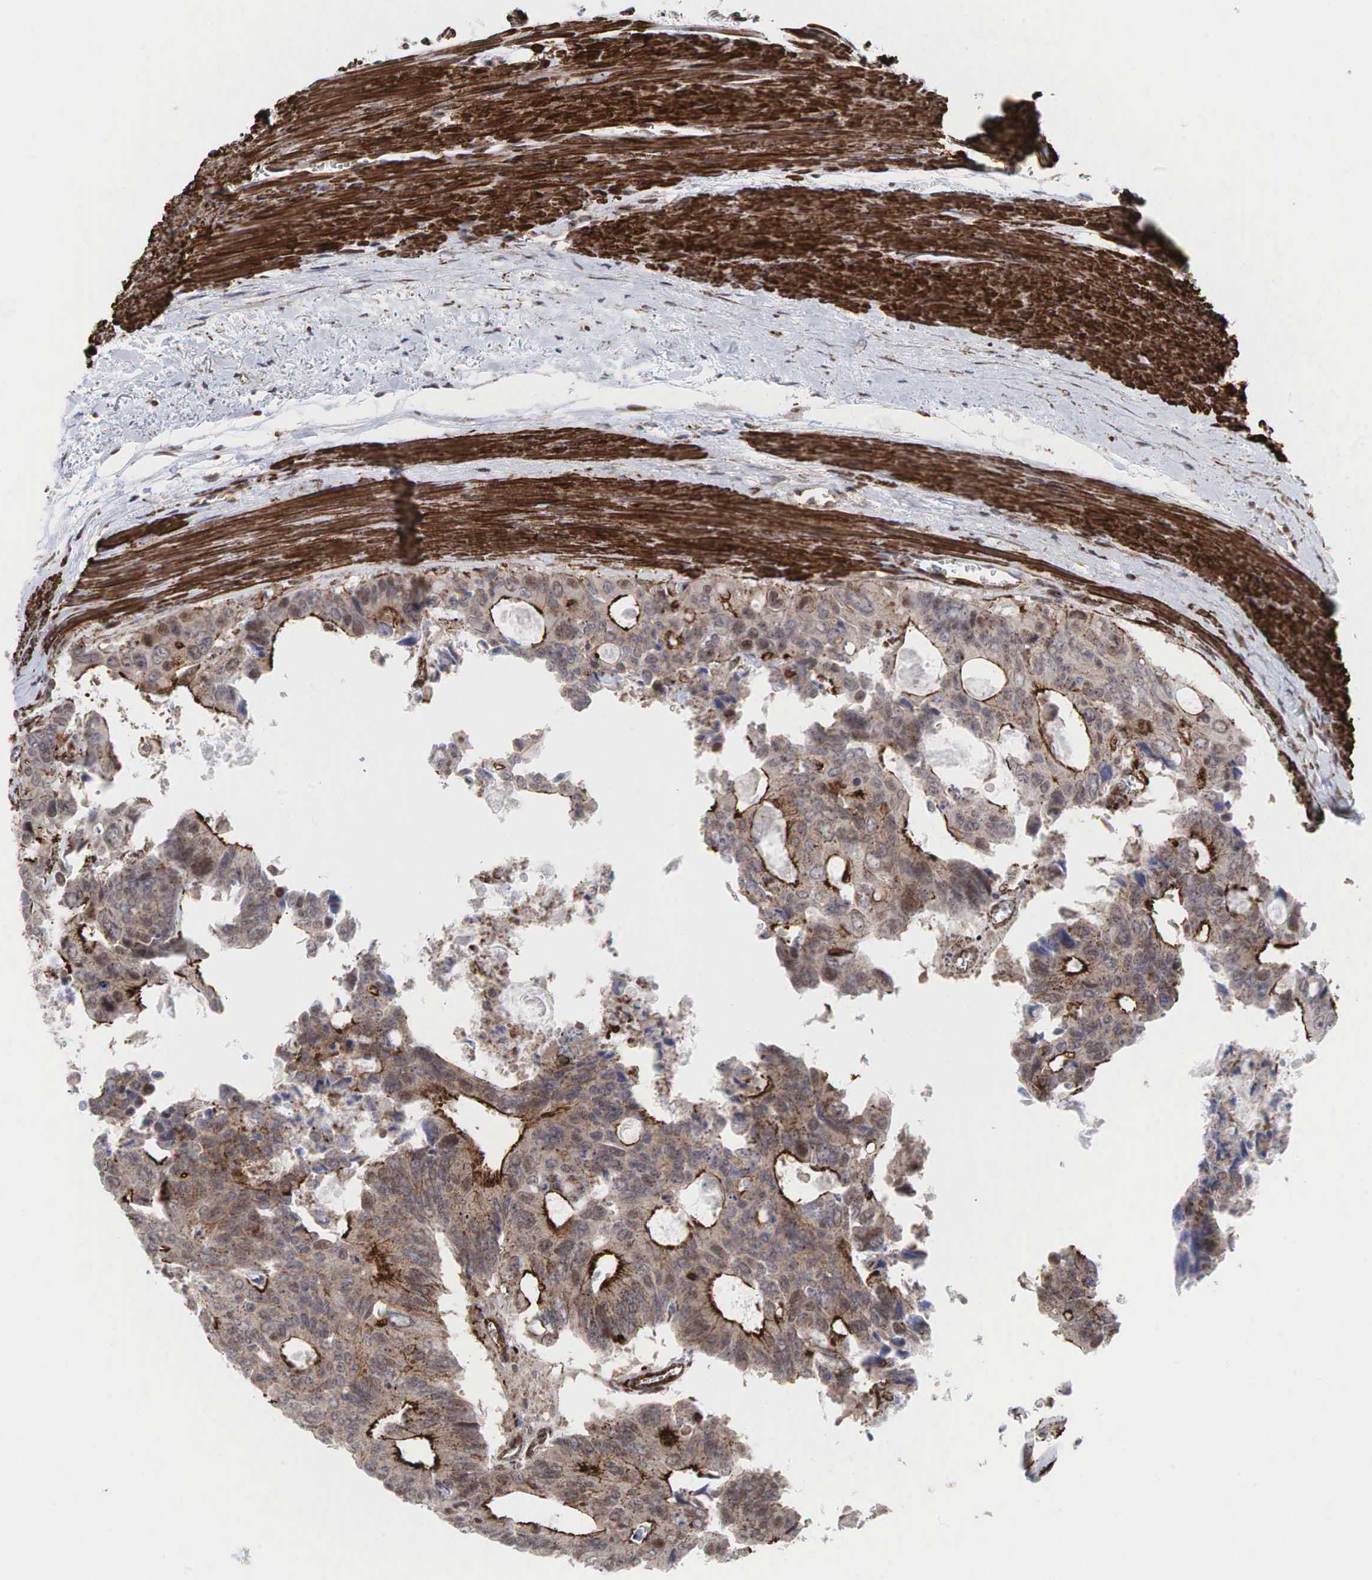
{"staining": {"intensity": "strong", "quantity": ">75%", "location": "cytoplasmic/membranous"}, "tissue": "colorectal cancer", "cell_type": "Tumor cells", "image_type": "cancer", "snomed": [{"axis": "morphology", "description": "Adenocarcinoma, NOS"}, {"axis": "topography", "description": "Rectum"}], "caption": "Immunohistochemical staining of human colorectal cancer shows strong cytoplasmic/membranous protein positivity in approximately >75% of tumor cells.", "gene": "GPRASP1", "patient": {"sex": "male", "age": 76}}